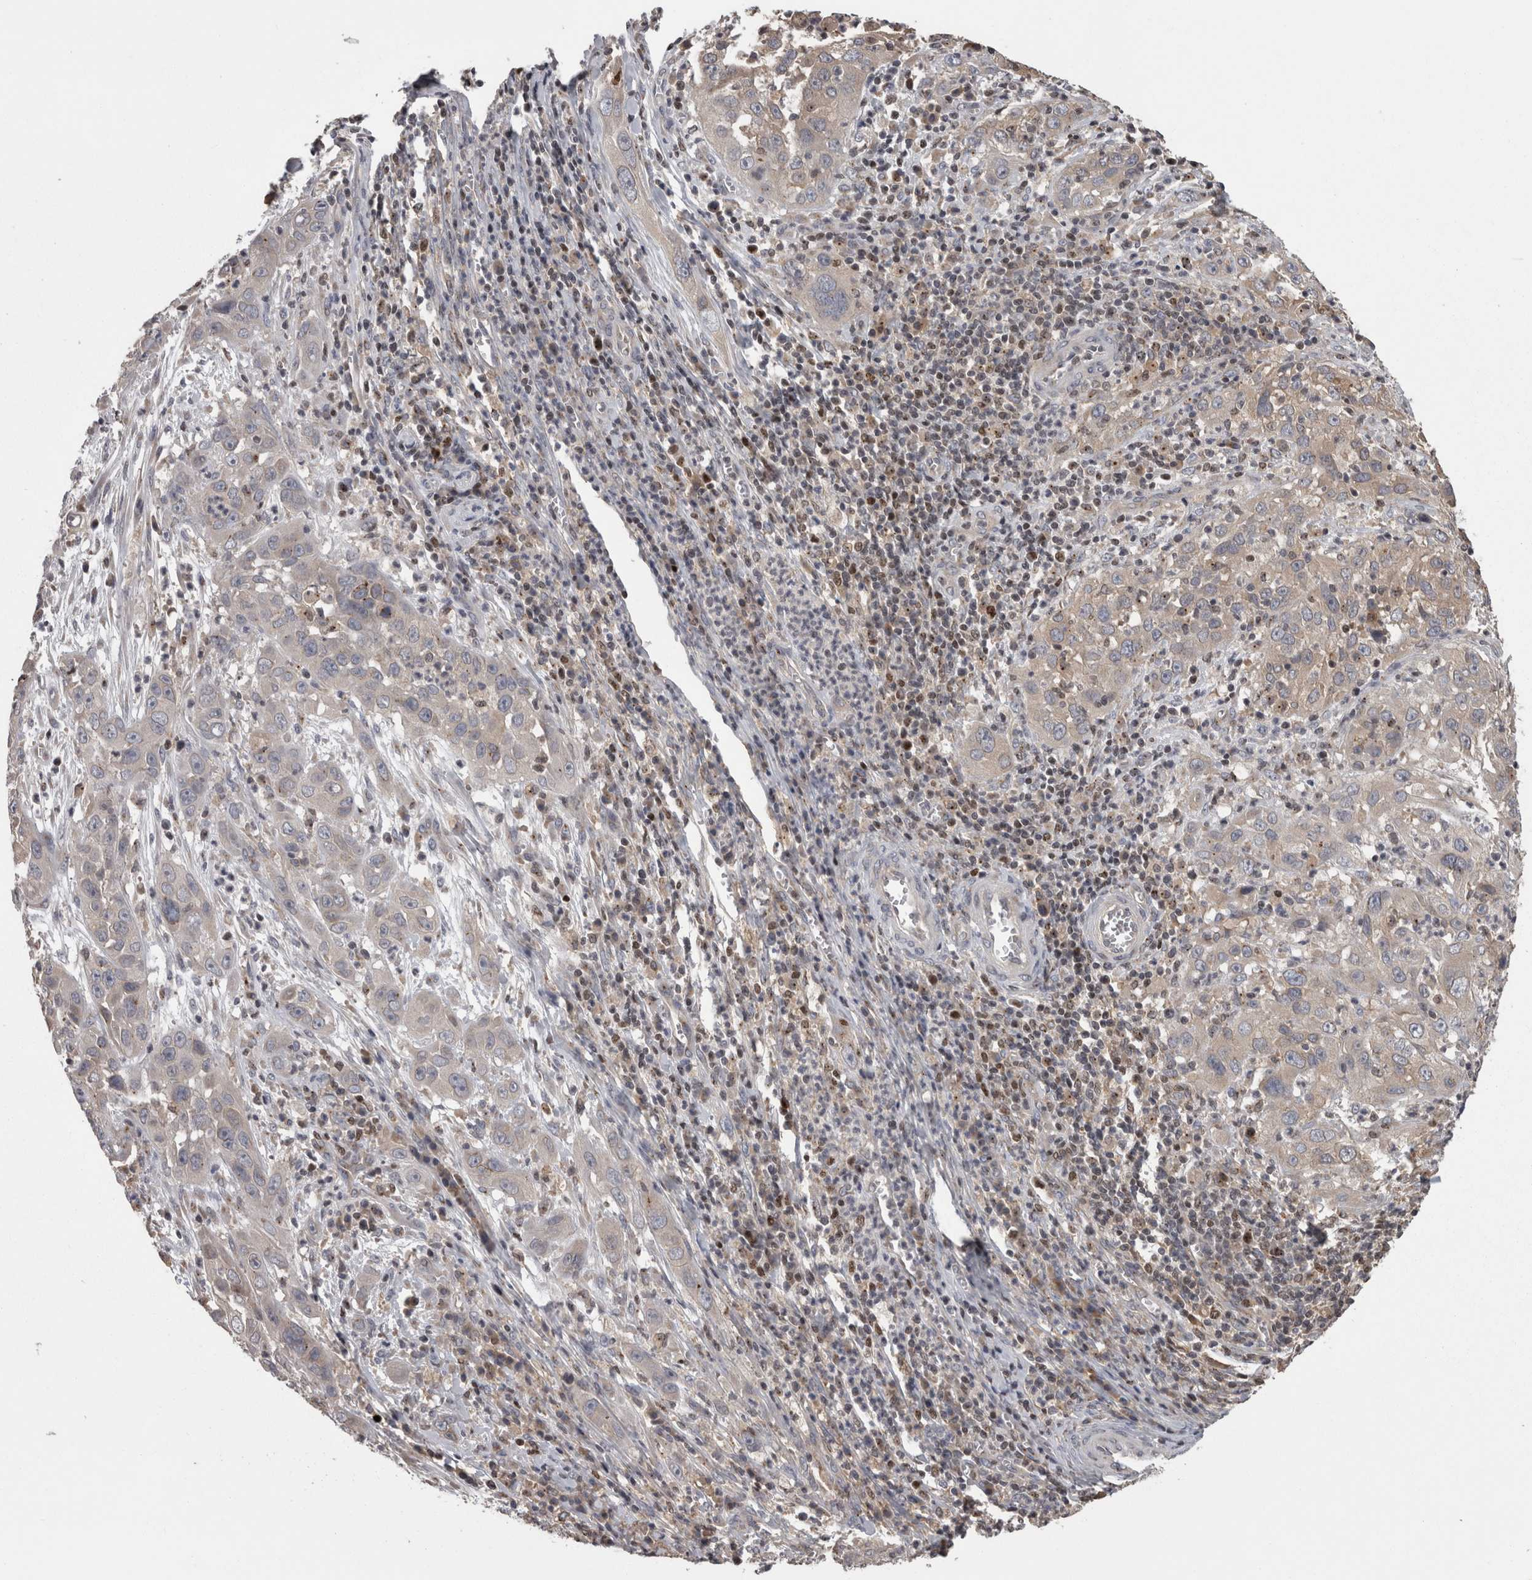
{"staining": {"intensity": "negative", "quantity": "none", "location": "none"}, "tissue": "cervical cancer", "cell_type": "Tumor cells", "image_type": "cancer", "snomed": [{"axis": "morphology", "description": "Squamous cell carcinoma, NOS"}, {"axis": "topography", "description": "Cervix"}], "caption": "The IHC photomicrograph has no significant staining in tumor cells of cervical cancer (squamous cell carcinoma) tissue. (Brightfield microscopy of DAB immunohistochemistry (IHC) at high magnification).", "gene": "PCM1", "patient": {"sex": "female", "age": 32}}